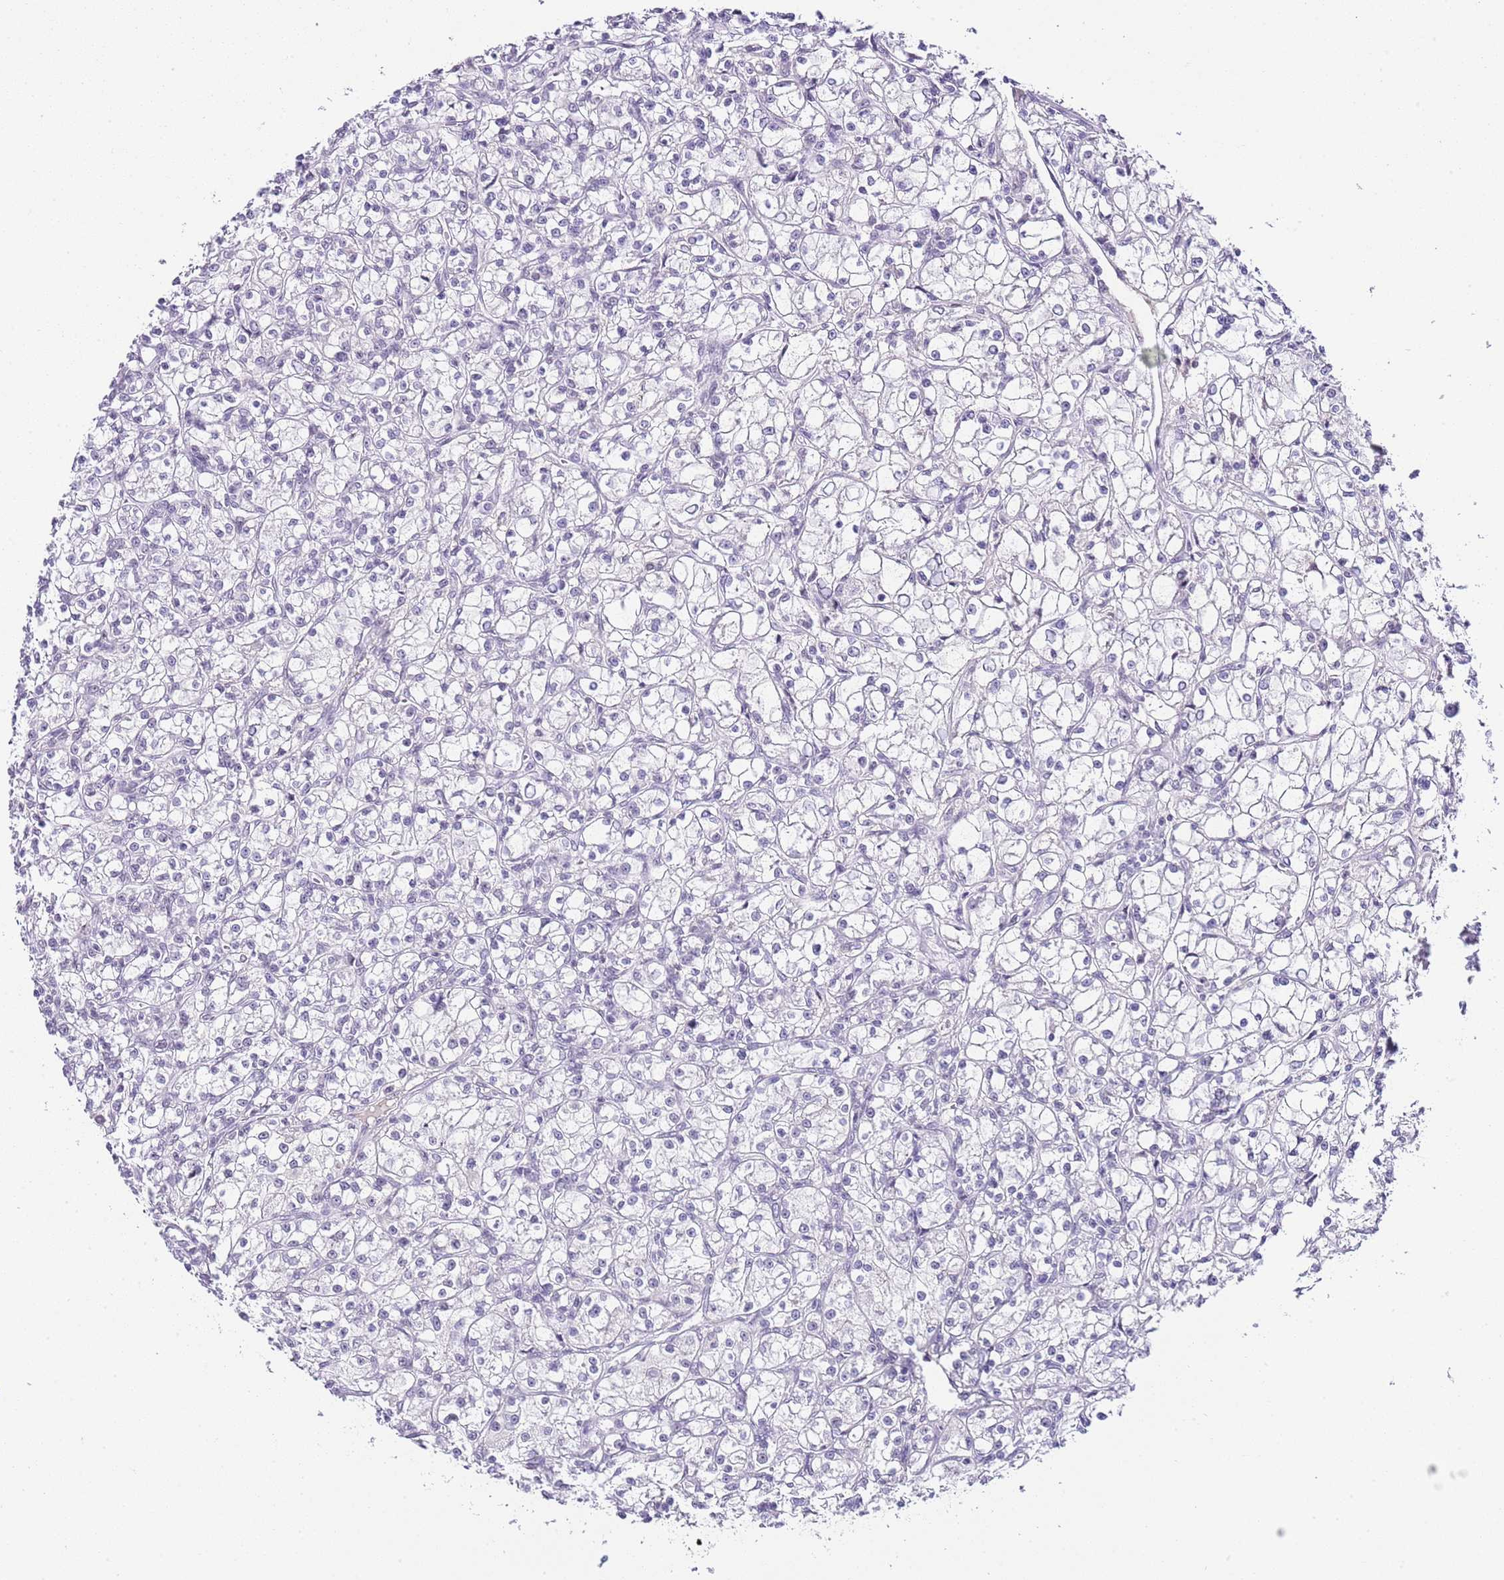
{"staining": {"intensity": "negative", "quantity": "none", "location": "none"}, "tissue": "renal cancer", "cell_type": "Tumor cells", "image_type": "cancer", "snomed": [{"axis": "morphology", "description": "Adenocarcinoma, NOS"}, {"axis": "topography", "description": "Kidney"}], "caption": "This is a photomicrograph of immunohistochemistry (IHC) staining of renal cancer (adenocarcinoma), which shows no expression in tumor cells.", "gene": "NOP56", "patient": {"sex": "female", "age": 59}}